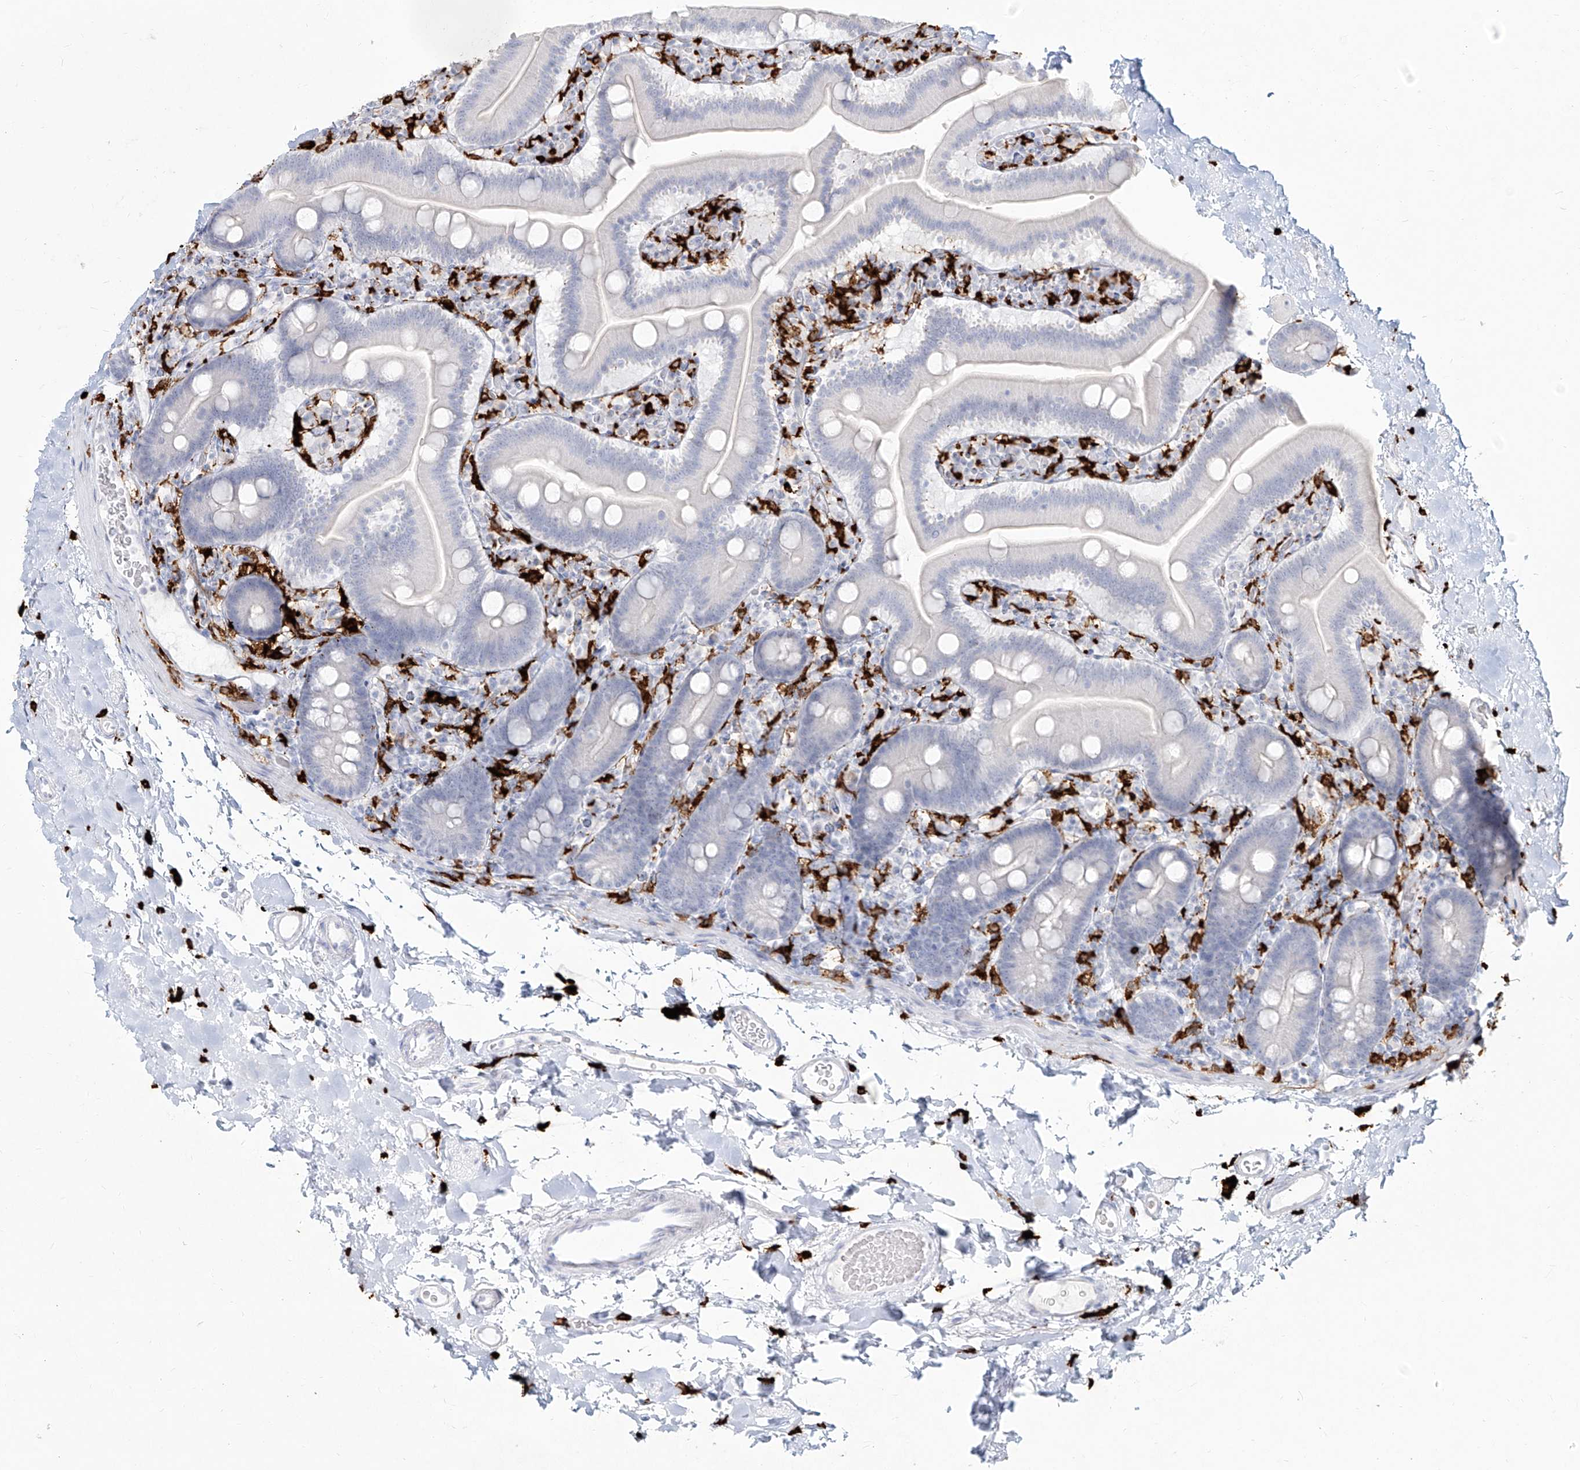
{"staining": {"intensity": "negative", "quantity": "none", "location": "none"}, "tissue": "duodenum", "cell_type": "Glandular cells", "image_type": "normal", "snomed": [{"axis": "morphology", "description": "Normal tissue, NOS"}, {"axis": "topography", "description": "Duodenum"}], "caption": "The micrograph reveals no staining of glandular cells in unremarkable duodenum. (DAB (3,3'-diaminobenzidine) immunohistochemistry with hematoxylin counter stain).", "gene": "CD209", "patient": {"sex": "male", "age": 55}}